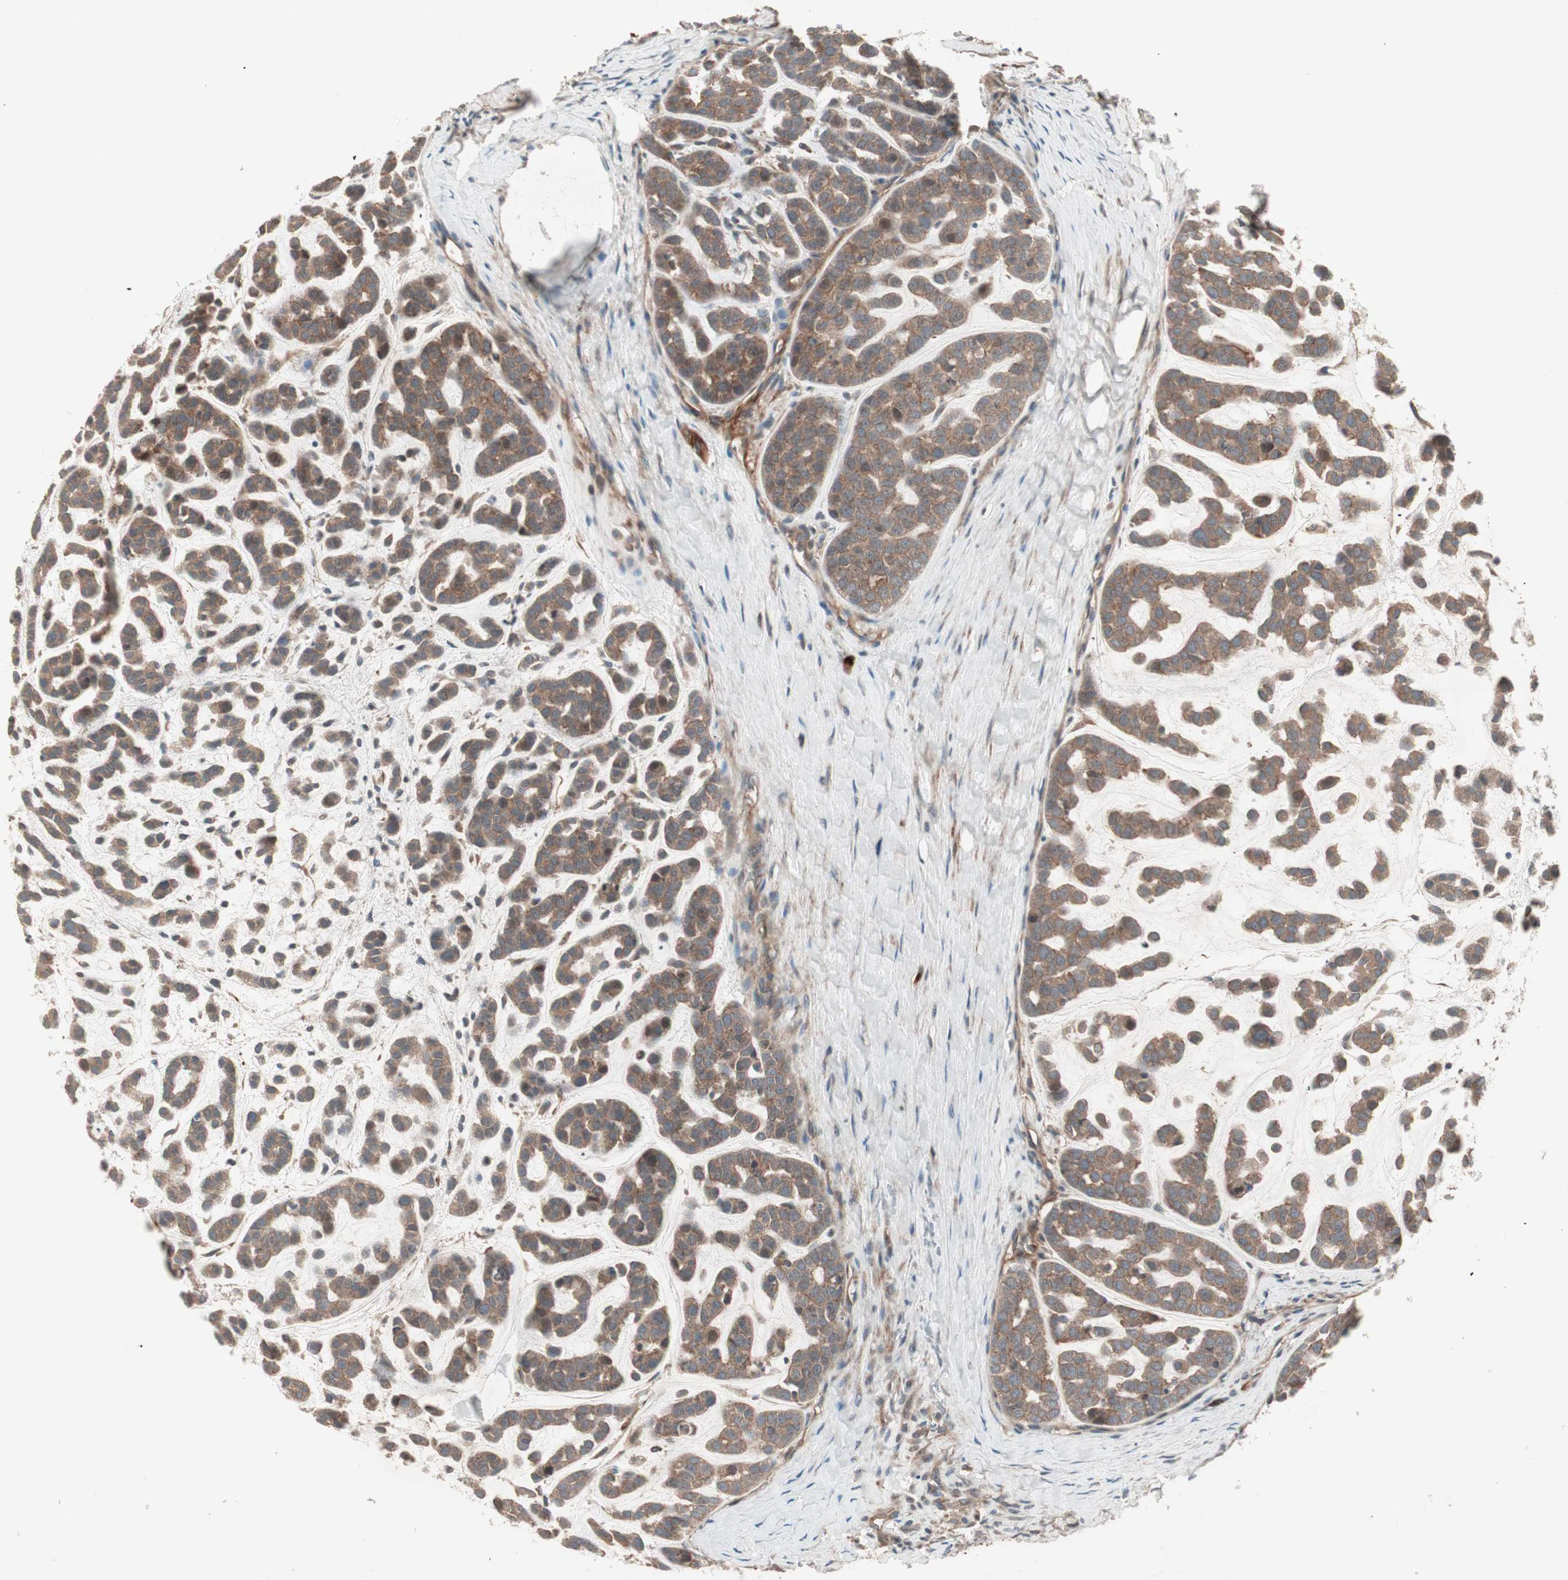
{"staining": {"intensity": "strong", "quantity": ">75%", "location": "cytoplasmic/membranous"}, "tissue": "head and neck cancer", "cell_type": "Tumor cells", "image_type": "cancer", "snomed": [{"axis": "morphology", "description": "Adenocarcinoma, NOS"}, {"axis": "morphology", "description": "Adenoma, NOS"}, {"axis": "topography", "description": "Head-Neck"}], "caption": "Human head and neck cancer stained for a protein (brown) exhibits strong cytoplasmic/membranous positive staining in approximately >75% of tumor cells.", "gene": "TFPI", "patient": {"sex": "female", "age": 55}}